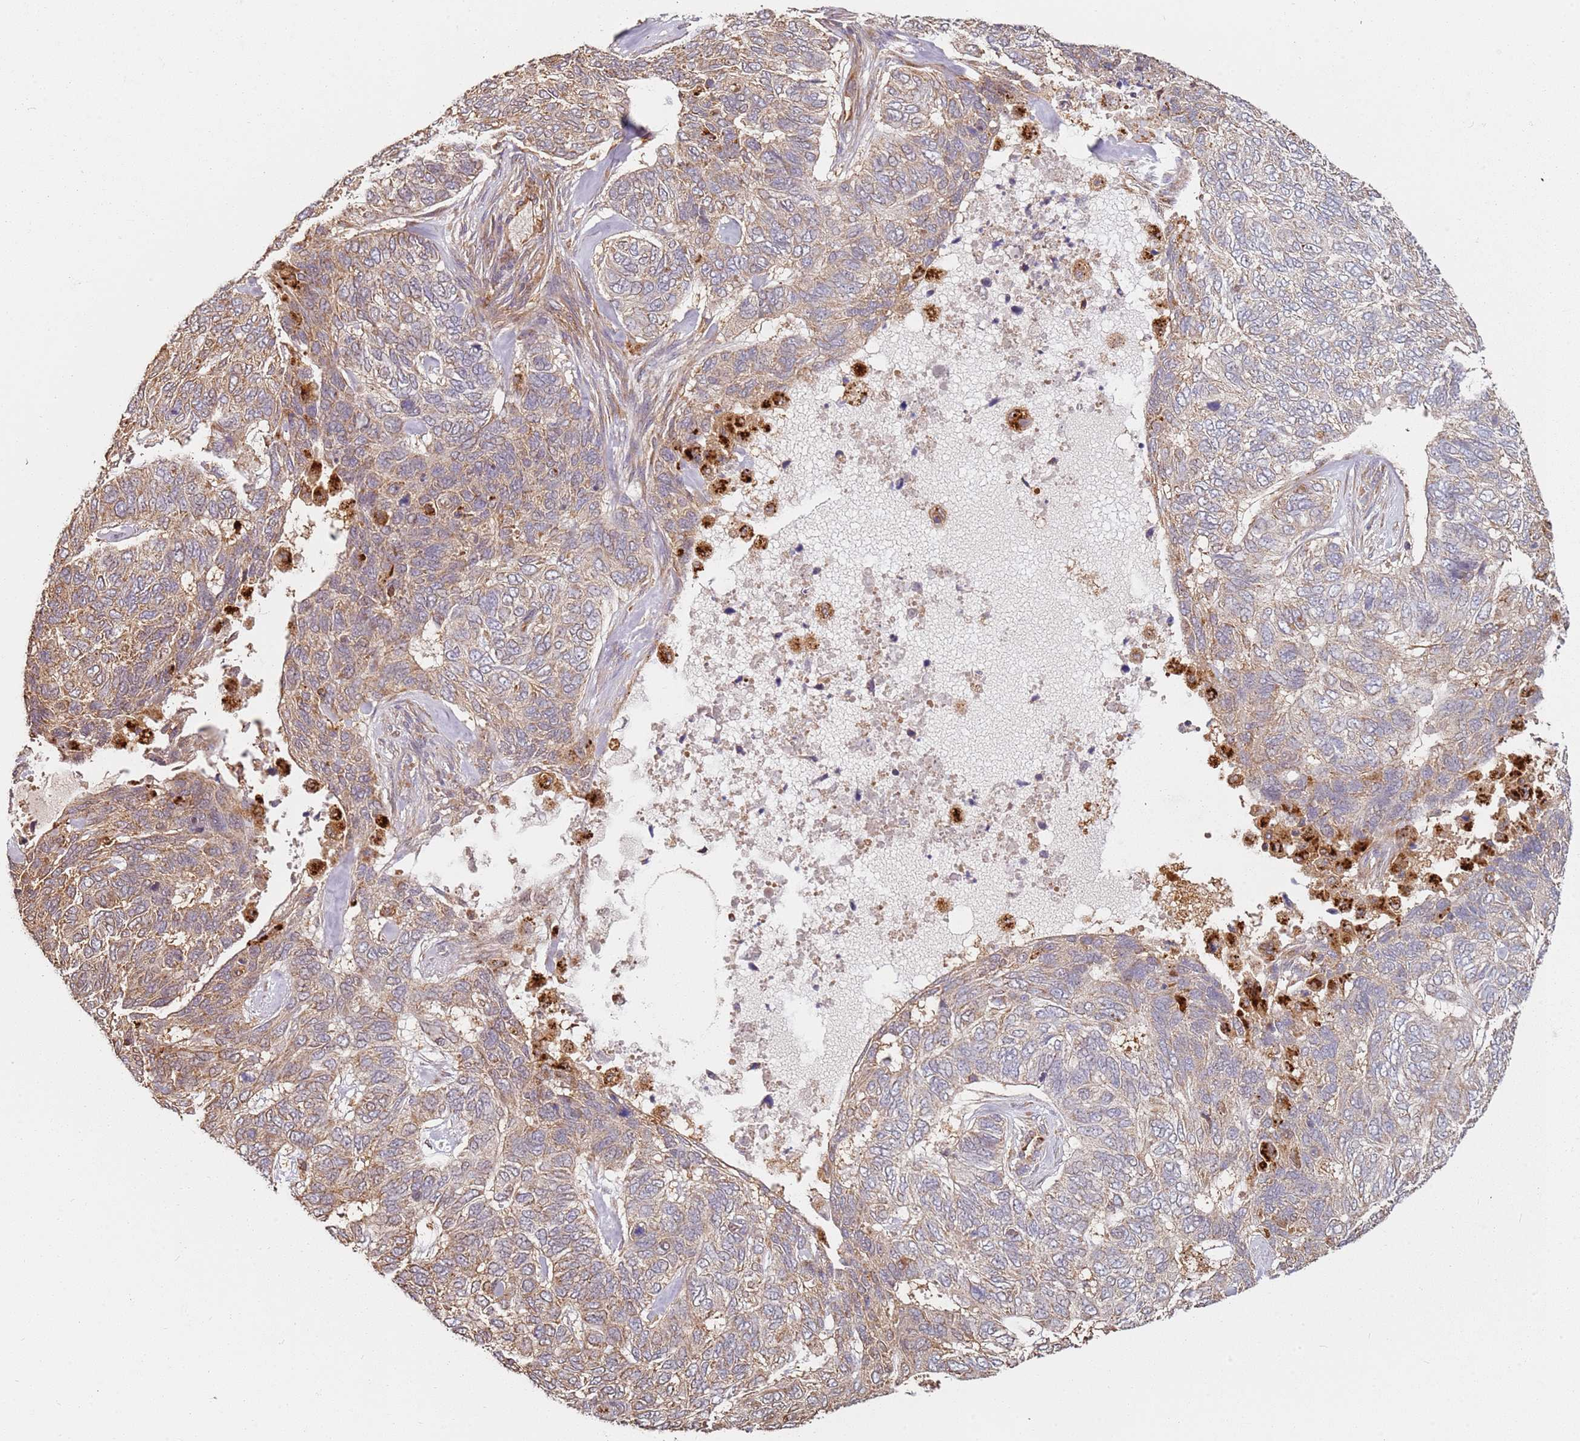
{"staining": {"intensity": "moderate", "quantity": "25%-75%", "location": "cytoplasmic/membranous"}, "tissue": "skin cancer", "cell_type": "Tumor cells", "image_type": "cancer", "snomed": [{"axis": "morphology", "description": "Basal cell carcinoma"}, {"axis": "topography", "description": "Skin"}], "caption": "Human basal cell carcinoma (skin) stained with a protein marker displays moderate staining in tumor cells.", "gene": "SCGB2B2", "patient": {"sex": "female", "age": 65}}